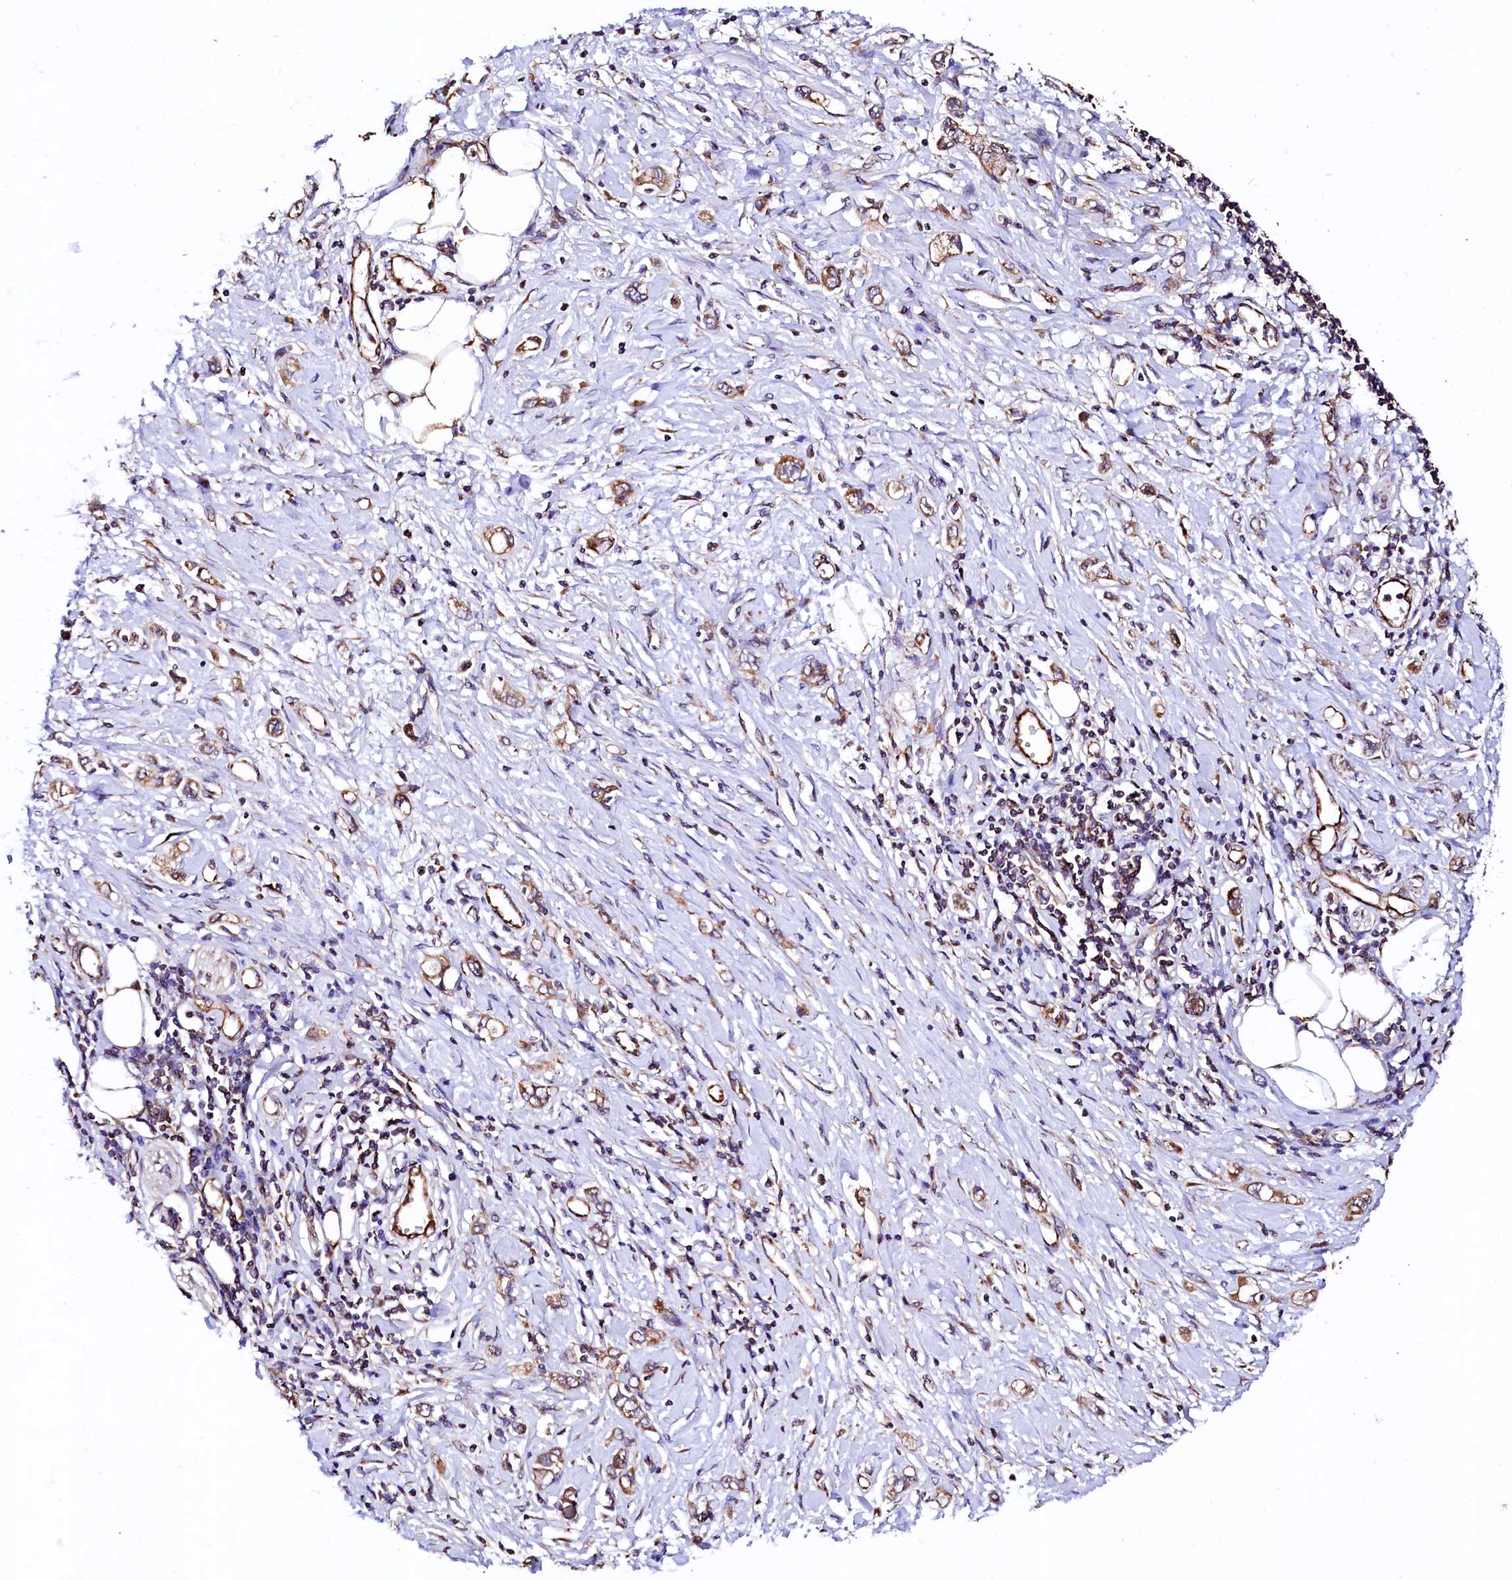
{"staining": {"intensity": "moderate", "quantity": ">75%", "location": "cytoplasmic/membranous"}, "tissue": "stomach cancer", "cell_type": "Tumor cells", "image_type": "cancer", "snomed": [{"axis": "morphology", "description": "Adenocarcinoma, NOS"}, {"axis": "topography", "description": "Stomach"}], "caption": "Immunohistochemical staining of human stomach cancer (adenocarcinoma) shows medium levels of moderate cytoplasmic/membranous staining in approximately >75% of tumor cells.", "gene": "UBE3C", "patient": {"sex": "female", "age": 76}}